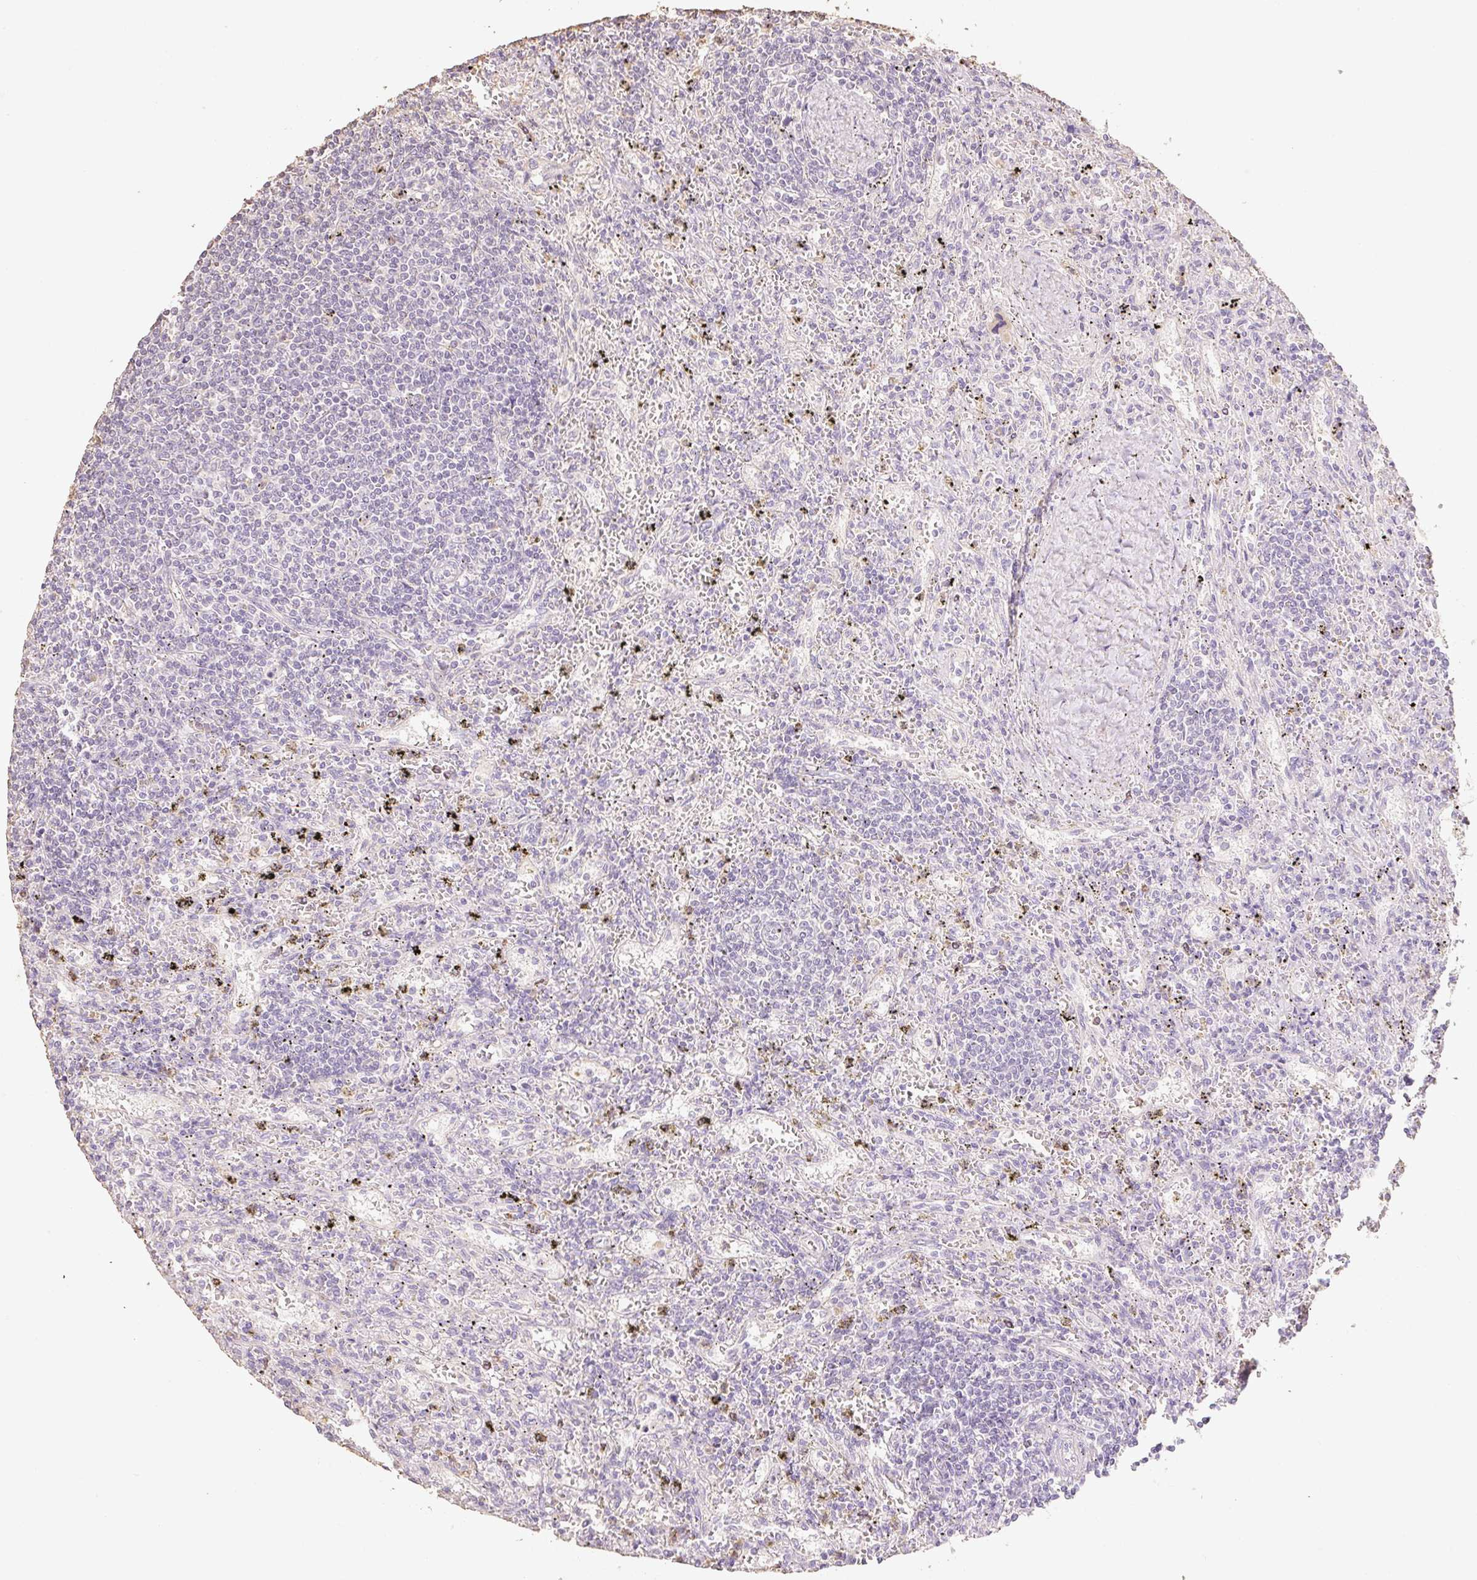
{"staining": {"intensity": "negative", "quantity": "none", "location": "none"}, "tissue": "lymphoma", "cell_type": "Tumor cells", "image_type": "cancer", "snomed": [{"axis": "morphology", "description": "Malignant lymphoma, non-Hodgkin's type, Low grade"}, {"axis": "topography", "description": "Spleen"}], "caption": "IHC of malignant lymphoma, non-Hodgkin's type (low-grade) exhibits no positivity in tumor cells.", "gene": "MBOAT7", "patient": {"sex": "male", "age": 76}}